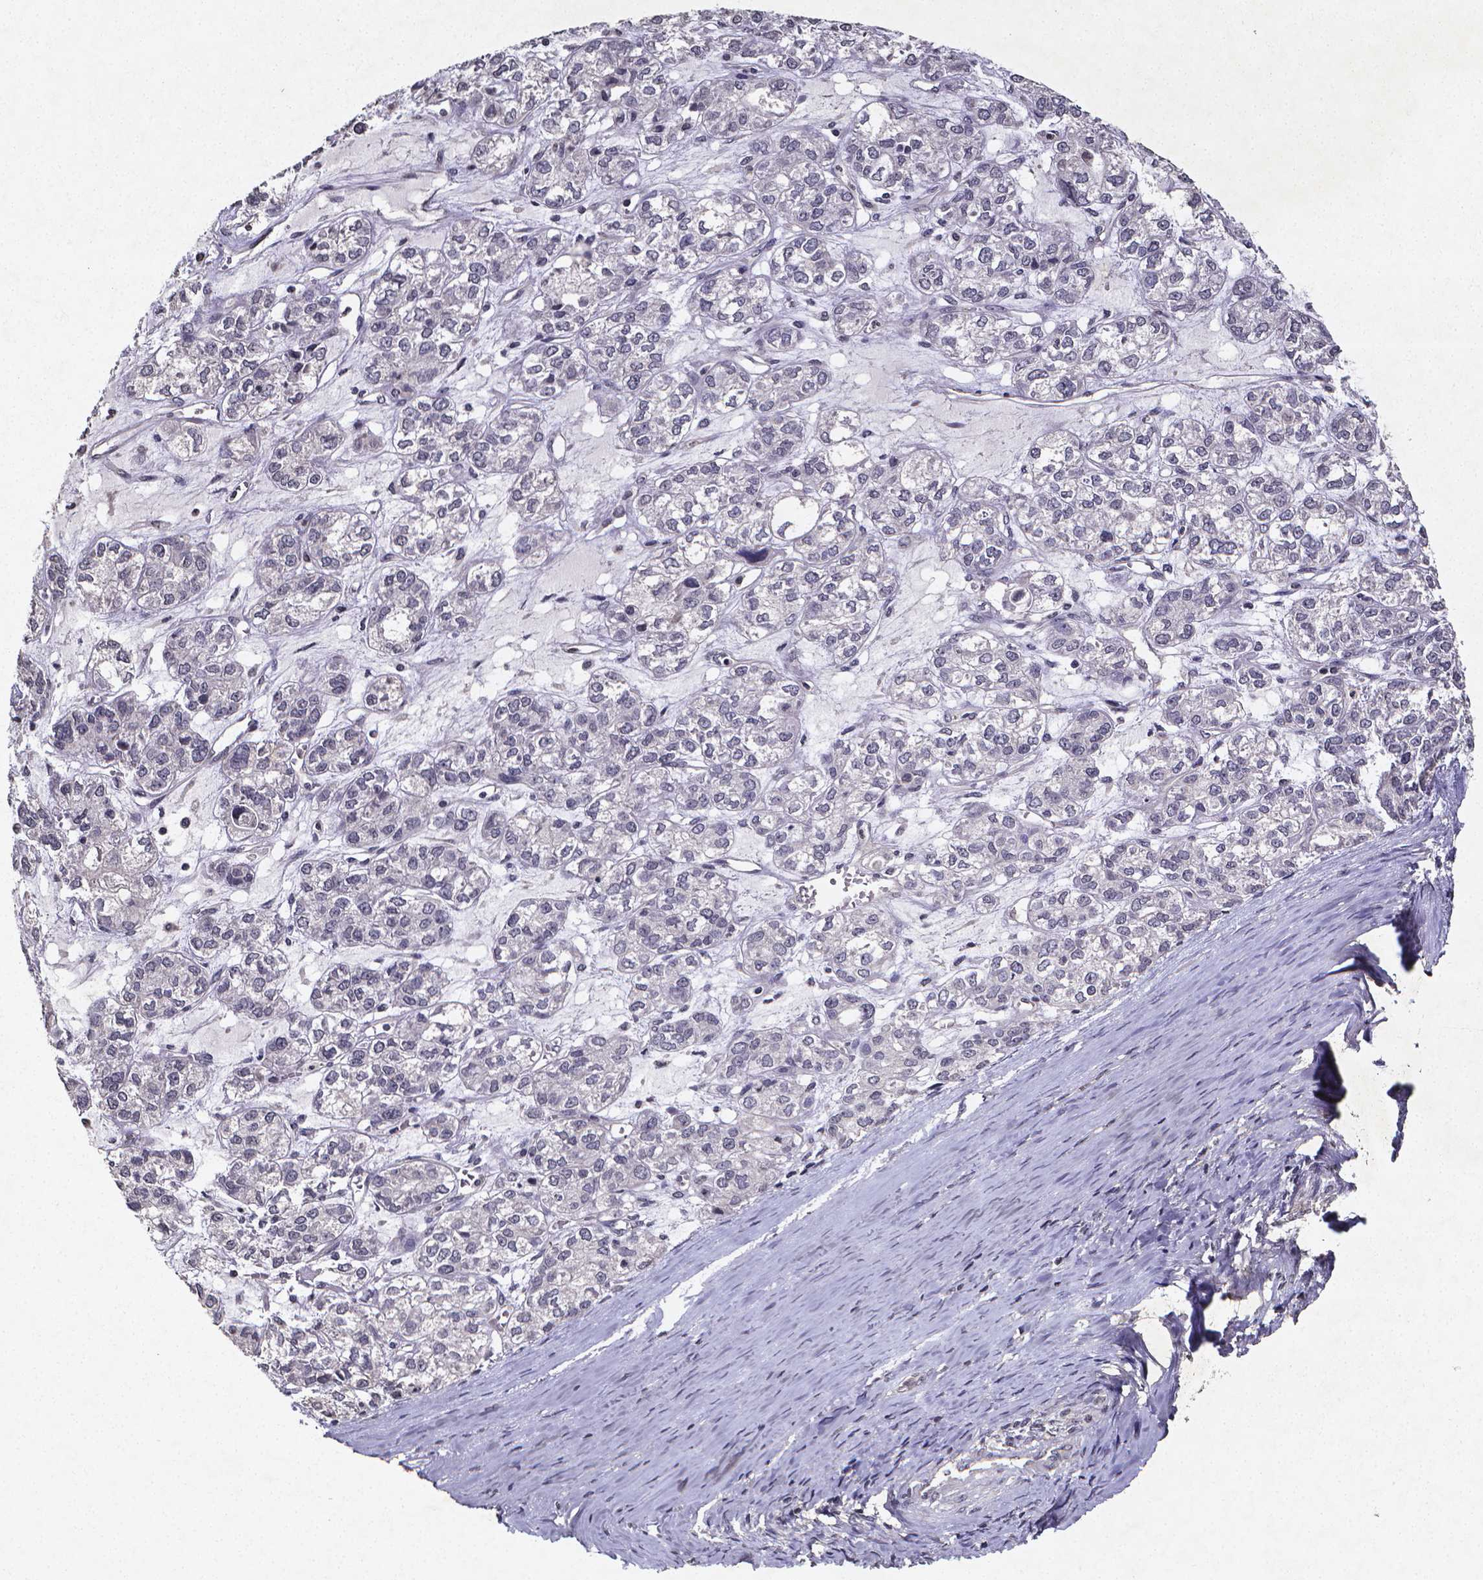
{"staining": {"intensity": "negative", "quantity": "none", "location": "none"}, "tissue": "ovarian cancer", "cell_type": "Tumor cells", "image_type": "cancer", "snomed": [{"axis": "morphology", "description": "Carcinoma, endometroid"}, {"axis": "topography", "description": "Ovary"}], "caption": "Immunohistochemistry of human ovarian cancer exhibits no staining in tumor cells.", "gene": "TP73", "patient": {"sex": "female", "age": 64}}